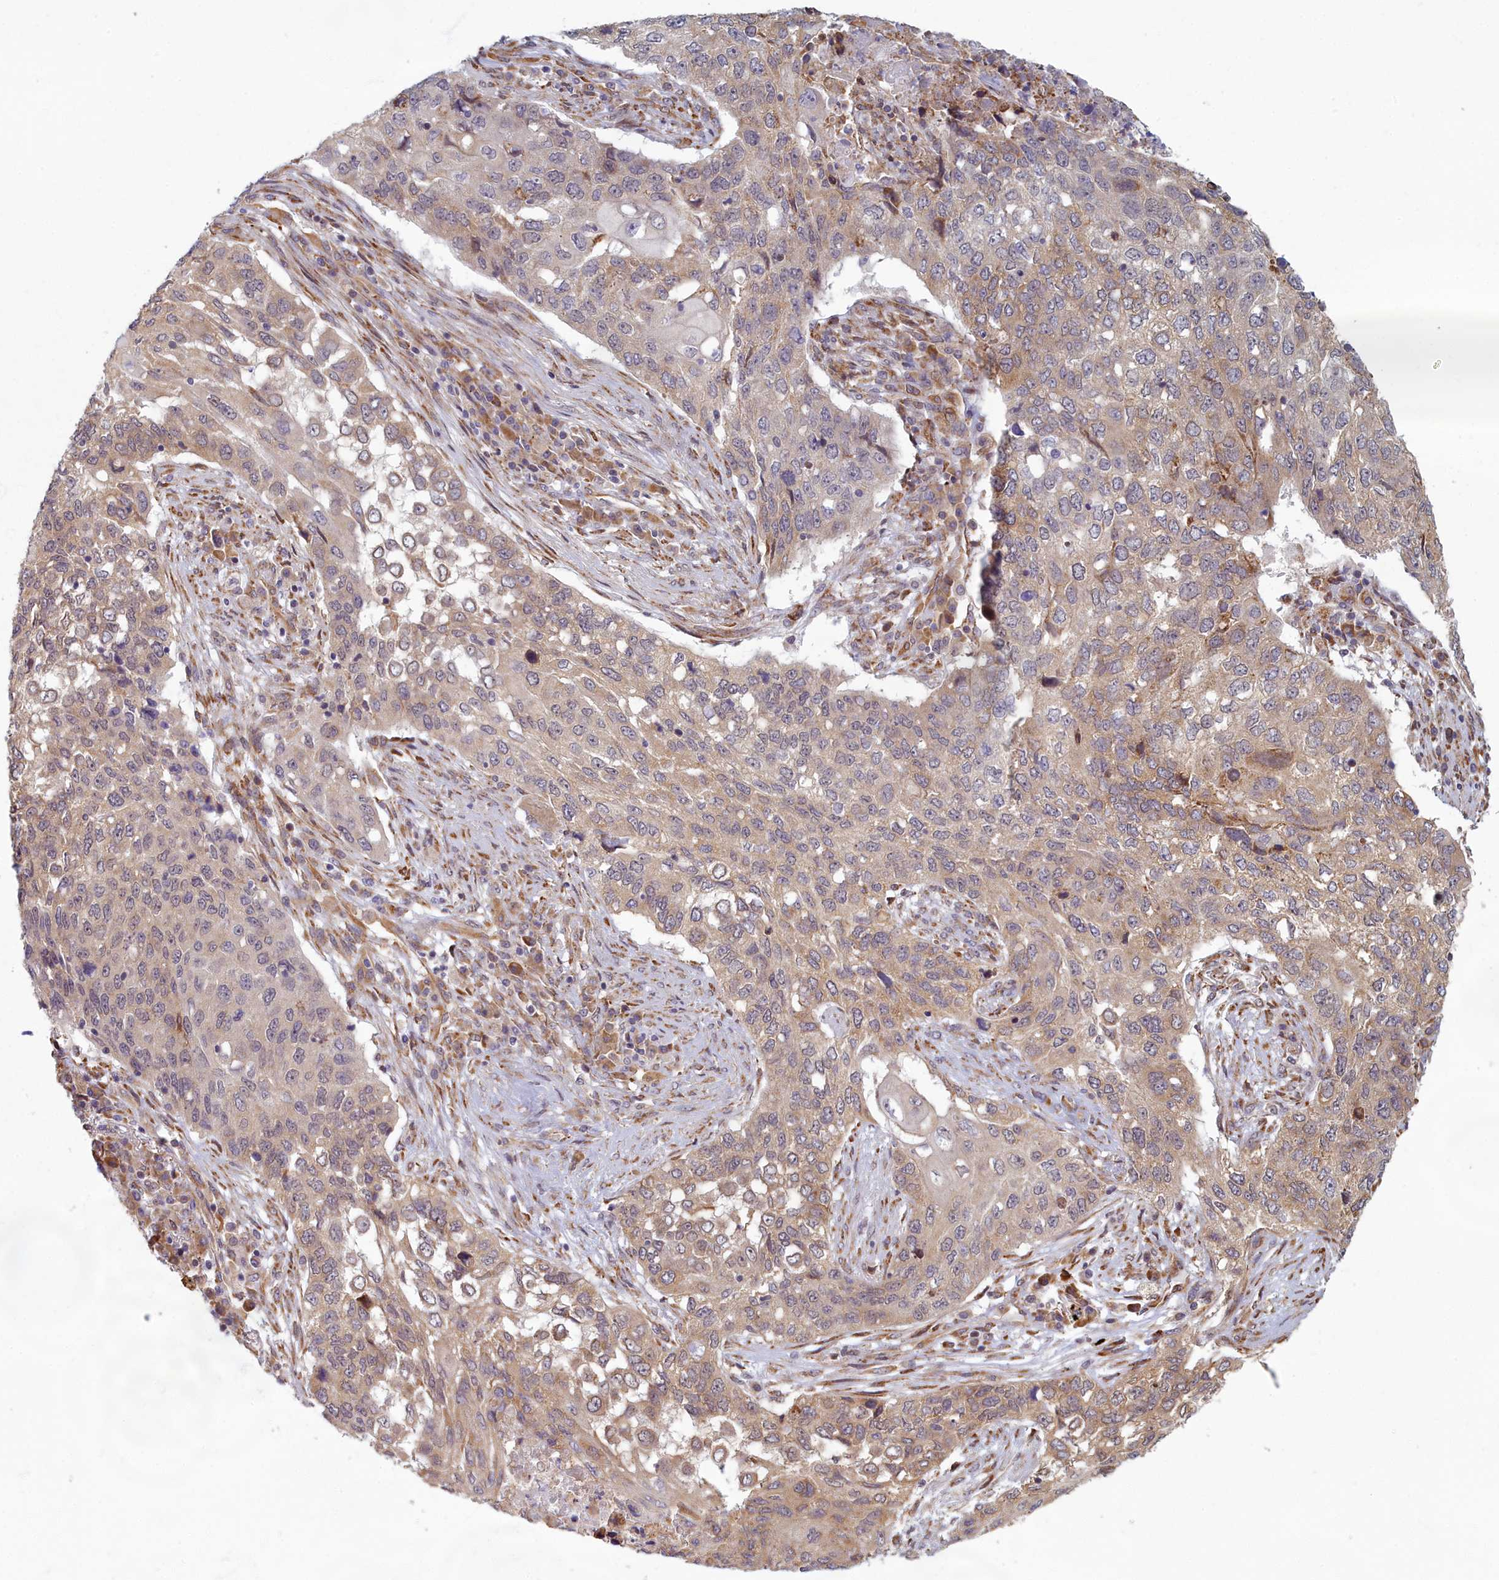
{"staining": {"intensity": "moderate", "quantity": "25%-75%", "location": "cytoplasmic/membranous"}, "tissue": "lung cancer", "cell_type": "Tumor cells", "image_type": "cancer", "snomed": [{"axis": "morphology", "description": "Squamous cell carcinoma, NOS"}, {"axis": "topography", "description": "Lung"}], "caption": "Human lung squamous cell carcinoma stained with a protein marker displays moderate staining in tumor cells.", "gene": "MAK16", "patient": {"sex": "female", "age": 63}}